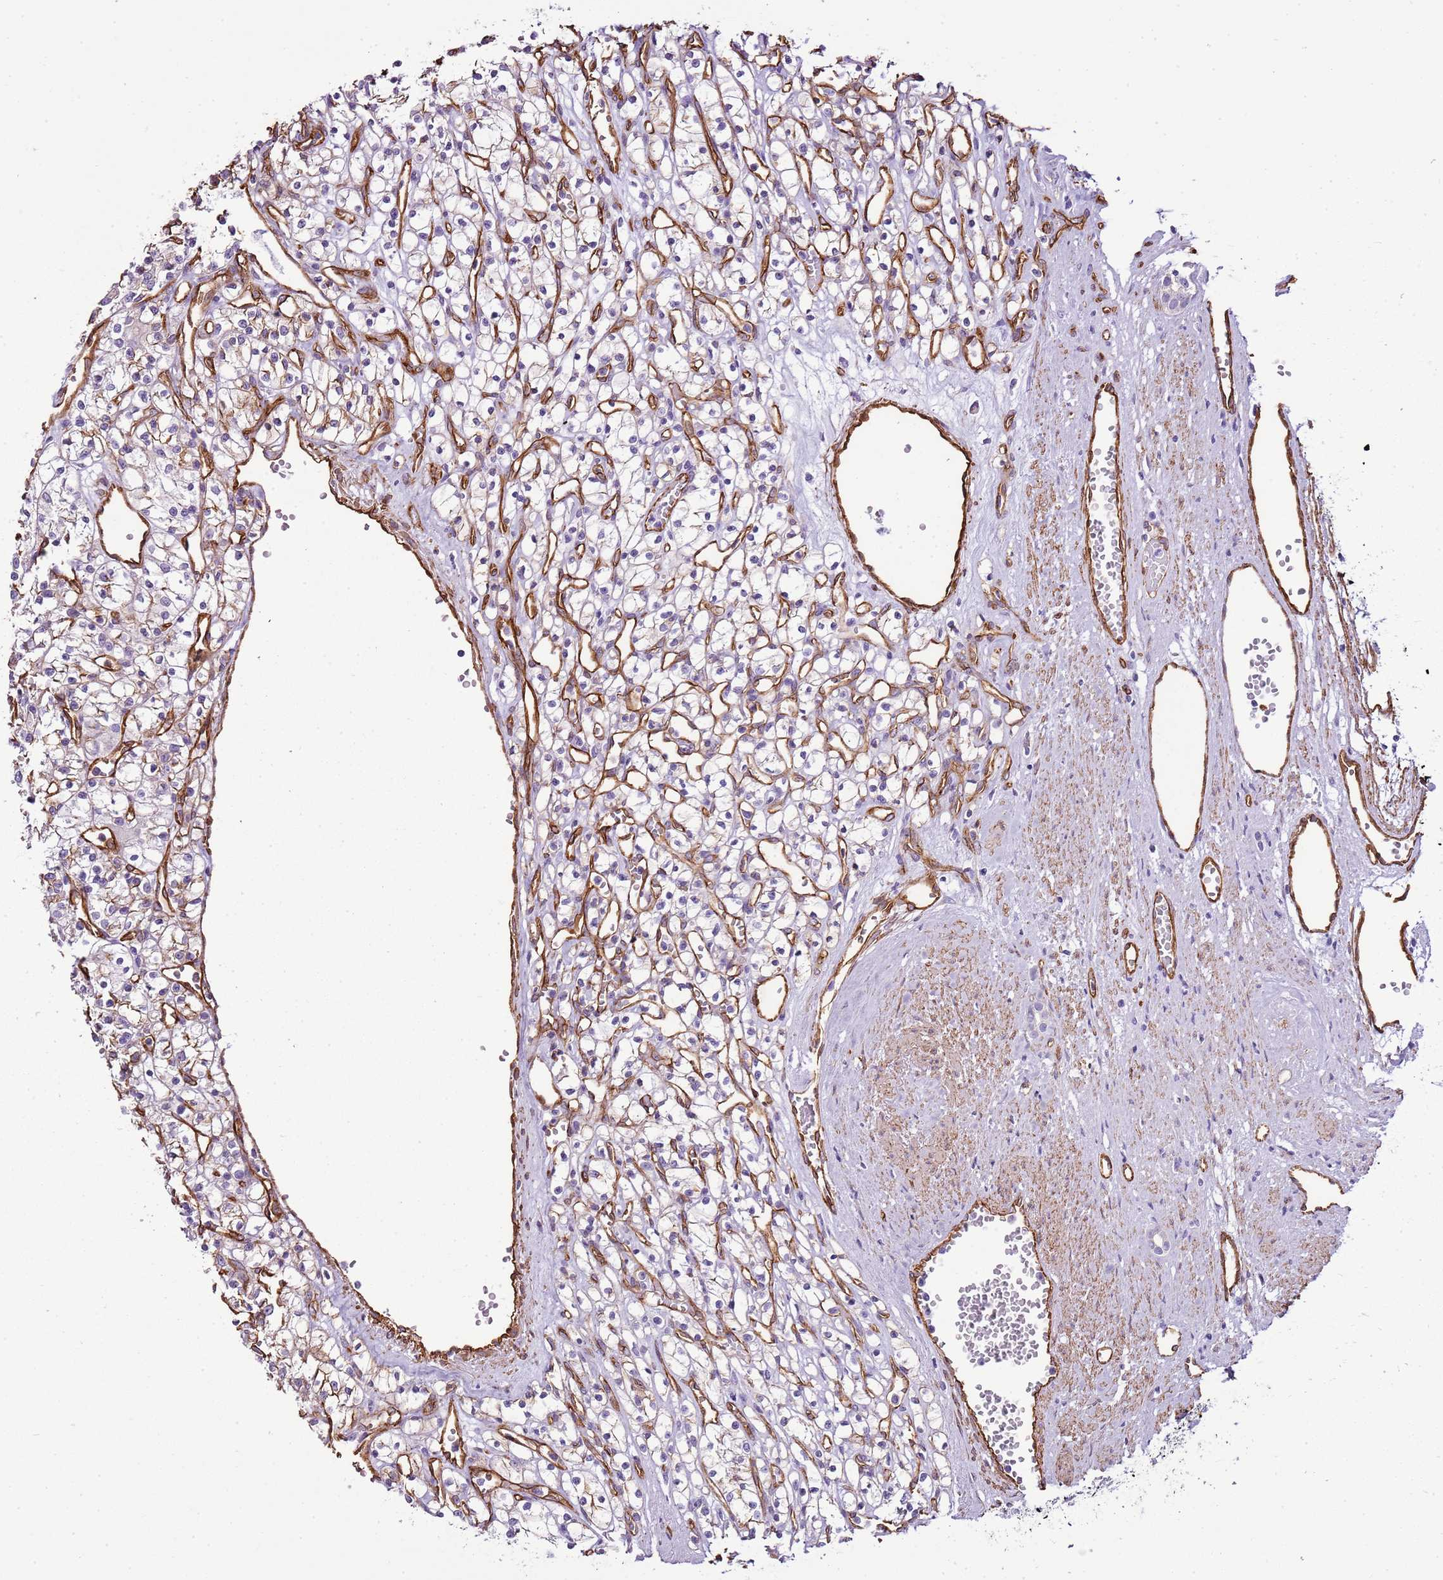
{"staining": {"intensity": "negative", "quantity": "none", "location": "none"}, "tissue": "renal cancer", "cell_type": "Tumor cells", "image_type": "cancer", "snomed": [{"axis": "morphology", "description": "Adenocarcinoma, NOS"}, {"axis": "topography", "description": "Kidney"}], "caption": "Renal adenocarcinoma was stained to show a protein in brown. There is no significant staining in tumor cells. (Stains: DAB (3,3'-diaminobenzidine) IHC with hematoxylin counter stain, Microscopy: brightfield microscopy at high magnification).", "gene": "CTDSPL", "patient": {"sex": "female", "age": 59}}